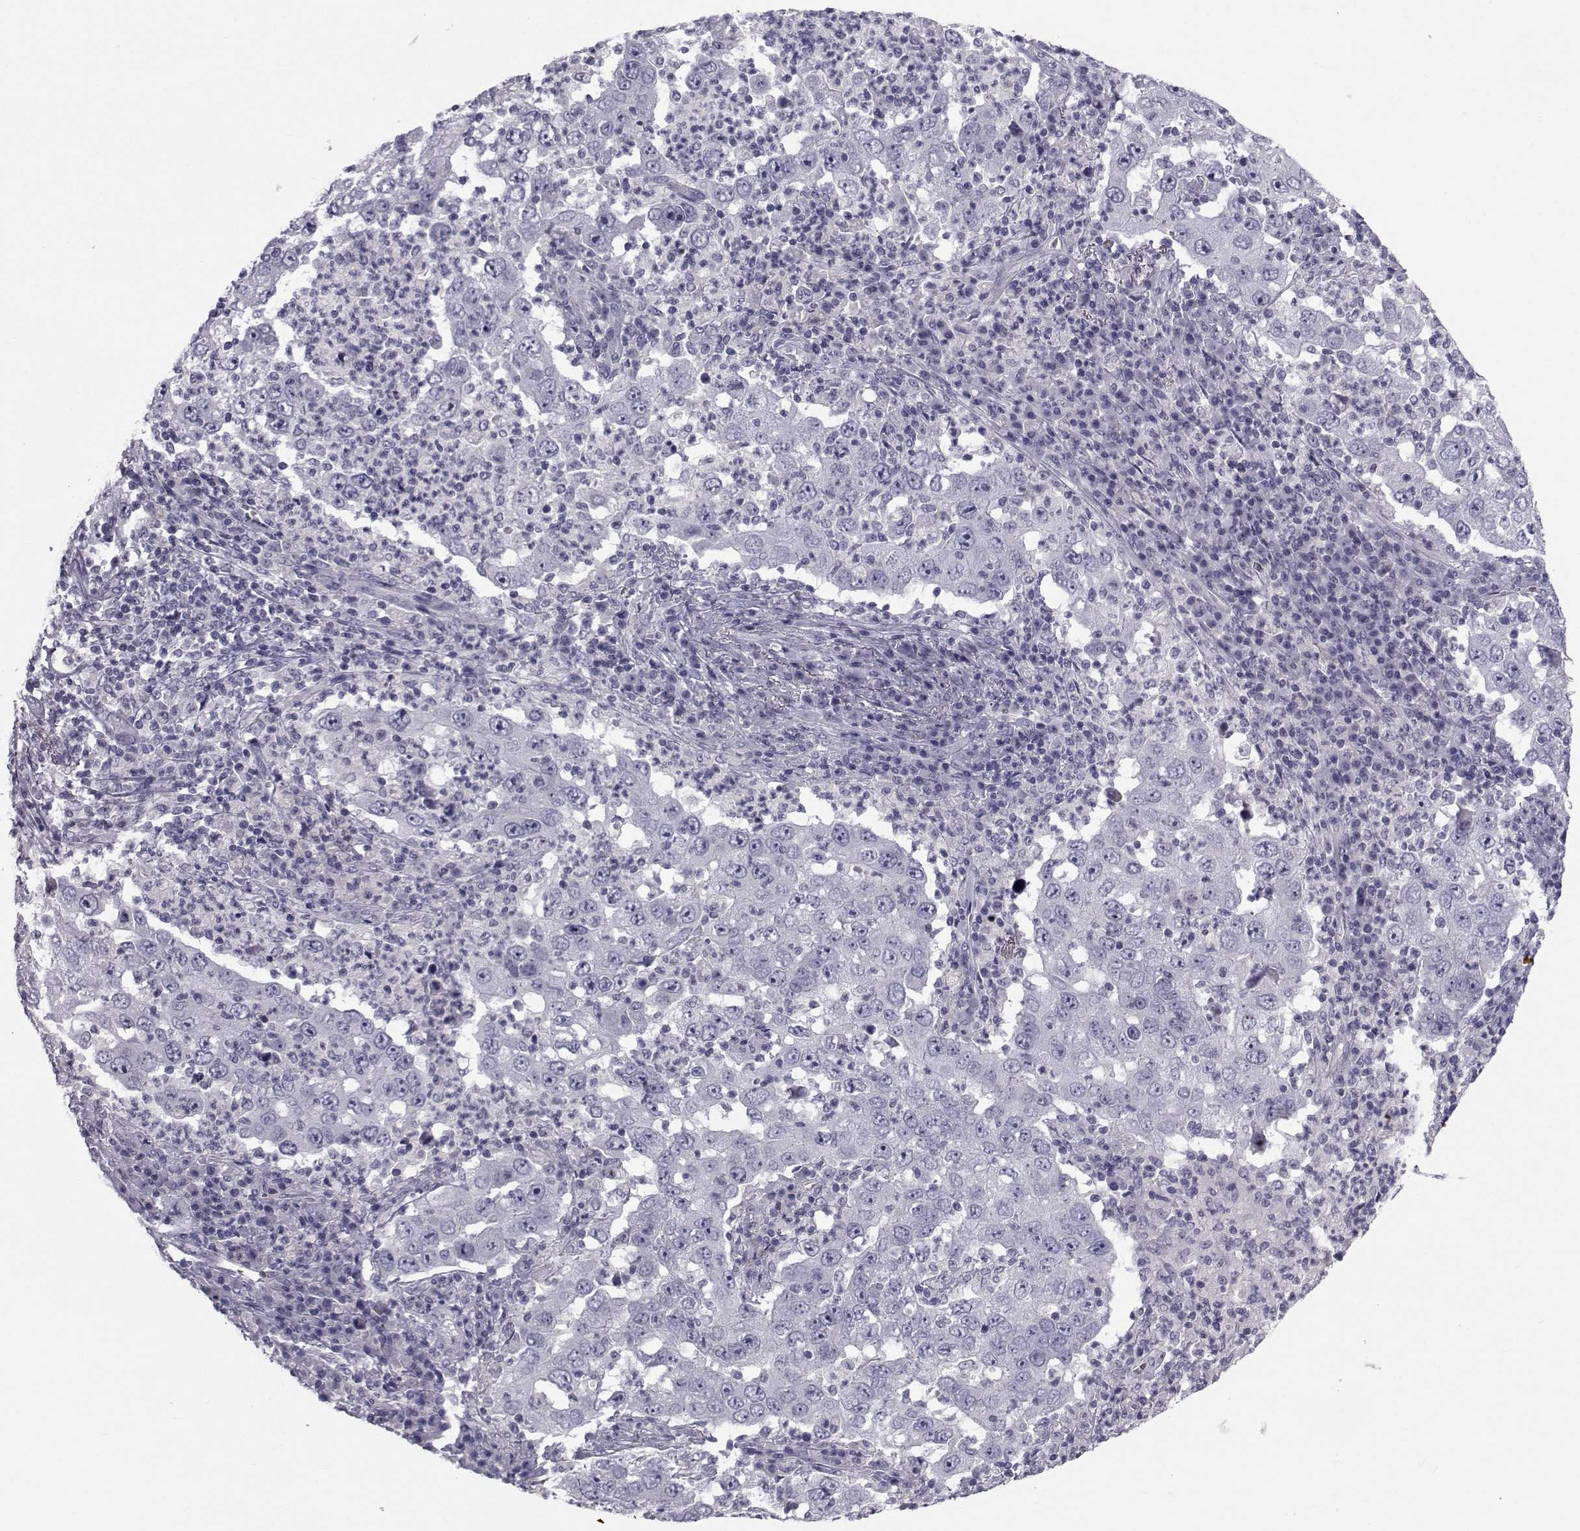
{"staining": {"intensity": "negative", "quantity": "none", "location": "none"}, "tissue": "lung cancer", "cell_type": "Tumor cells", "image_type": "cancer", "snomed": [{"axis": "morphology", "description": "Adenocarcinoma, NOS"}, {"axis": "topography", "description": "Lung"}], "caption": "IHC of human lung cancer (adenocarcinoma) shows no staining in tumor cells.", "gene": "FDXR", "patient": {"sex": "male", "age": 73}}